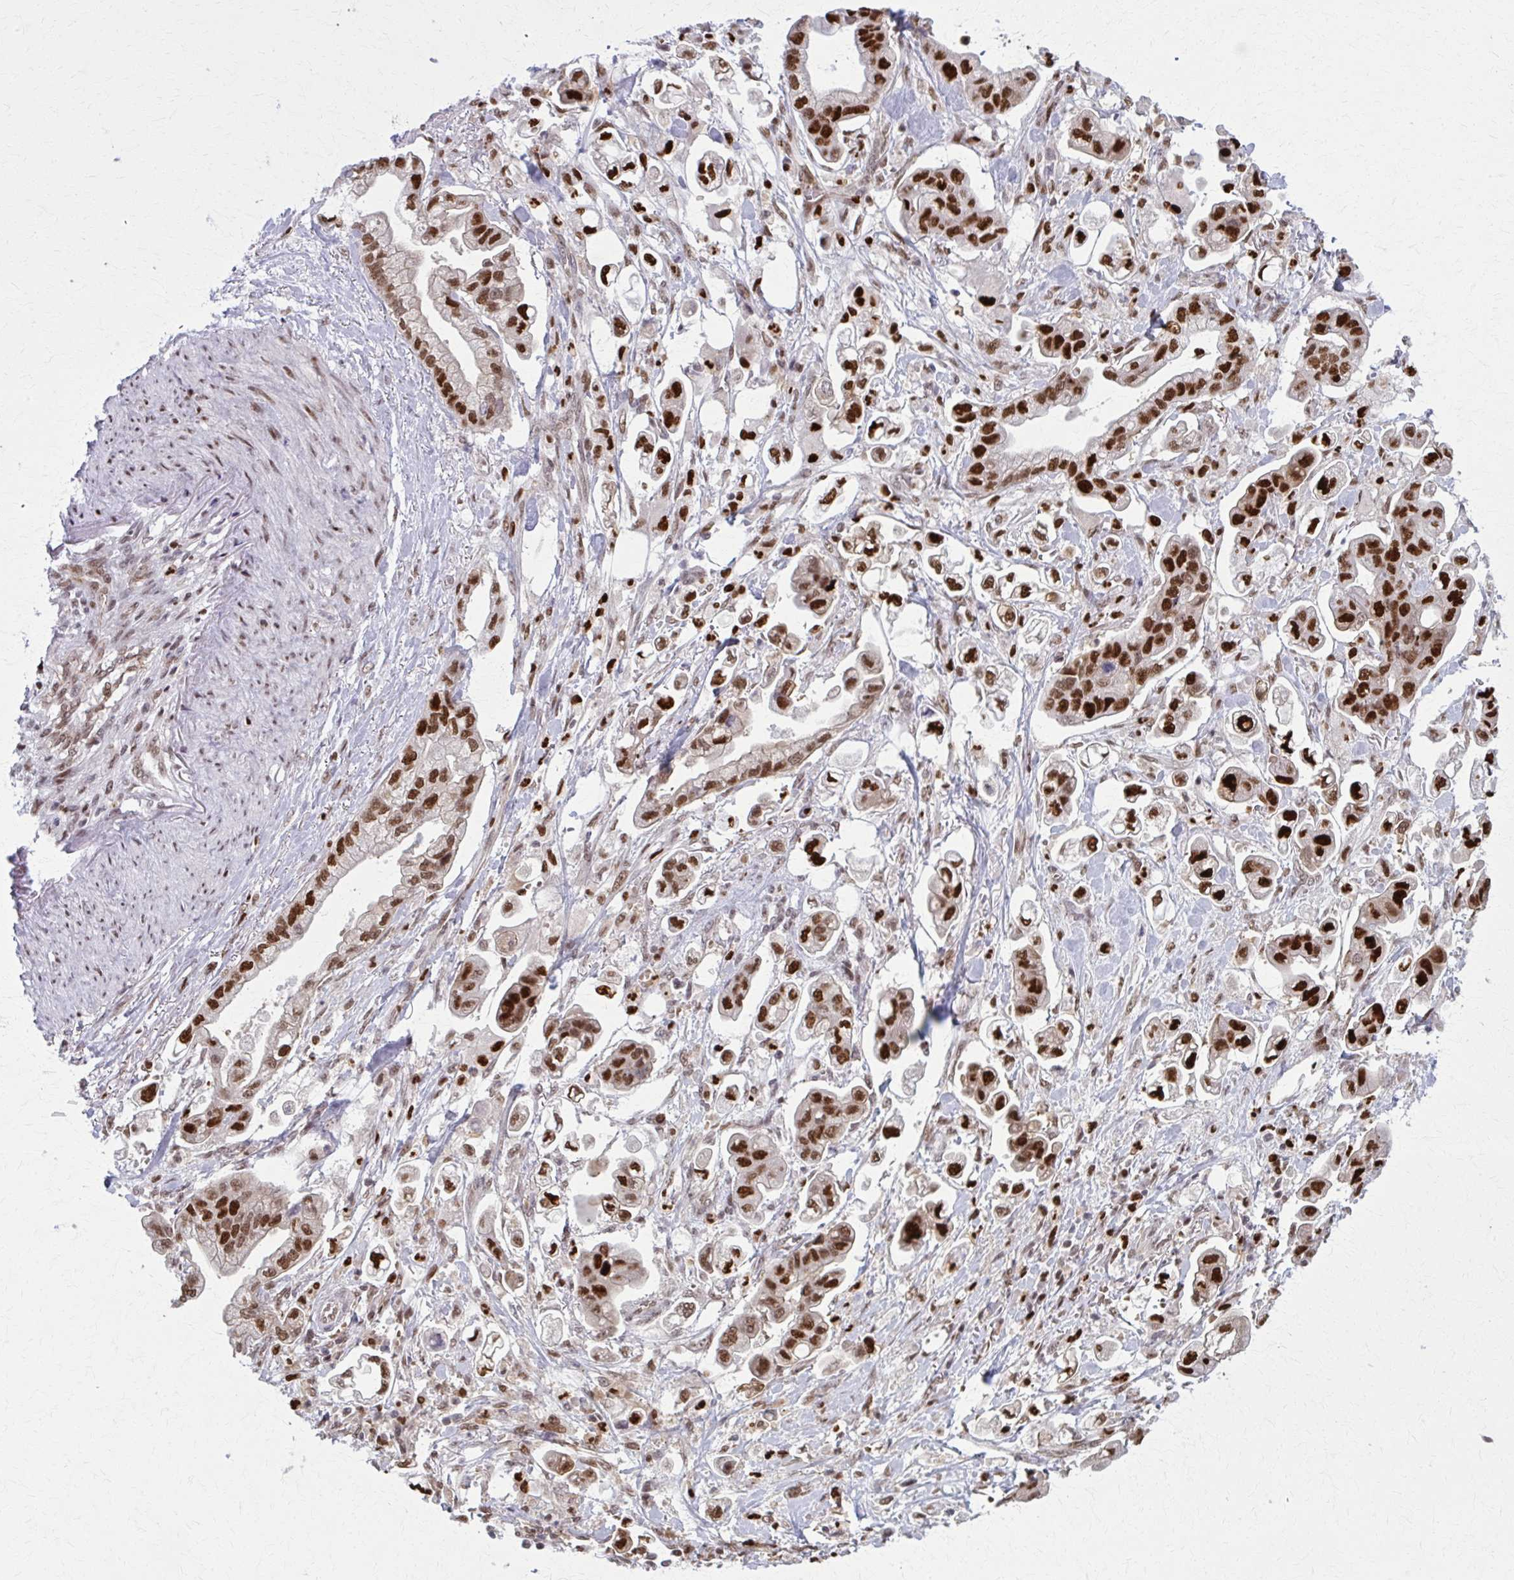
{"staining": {"intensity": "strong", "quantity": ">75%", "location": "nuclear"}, "tissue": "stomach cancer", "cell_type": "Tumor cells", "image_type": "cancer", "snomed": [{"axis": "morphology", "description": "Adenocarcinoma, NOS"}, {"axis": "topography", "description": "Stomach"}], "caption": "Human adenocarcinoma (stomach) stained for a protein (brown) demonstrates strong nuclear positive expression in about >75% of tumor cells.", "gene": "ZNF559", "patient": {"sex": "male", "age": 62}}